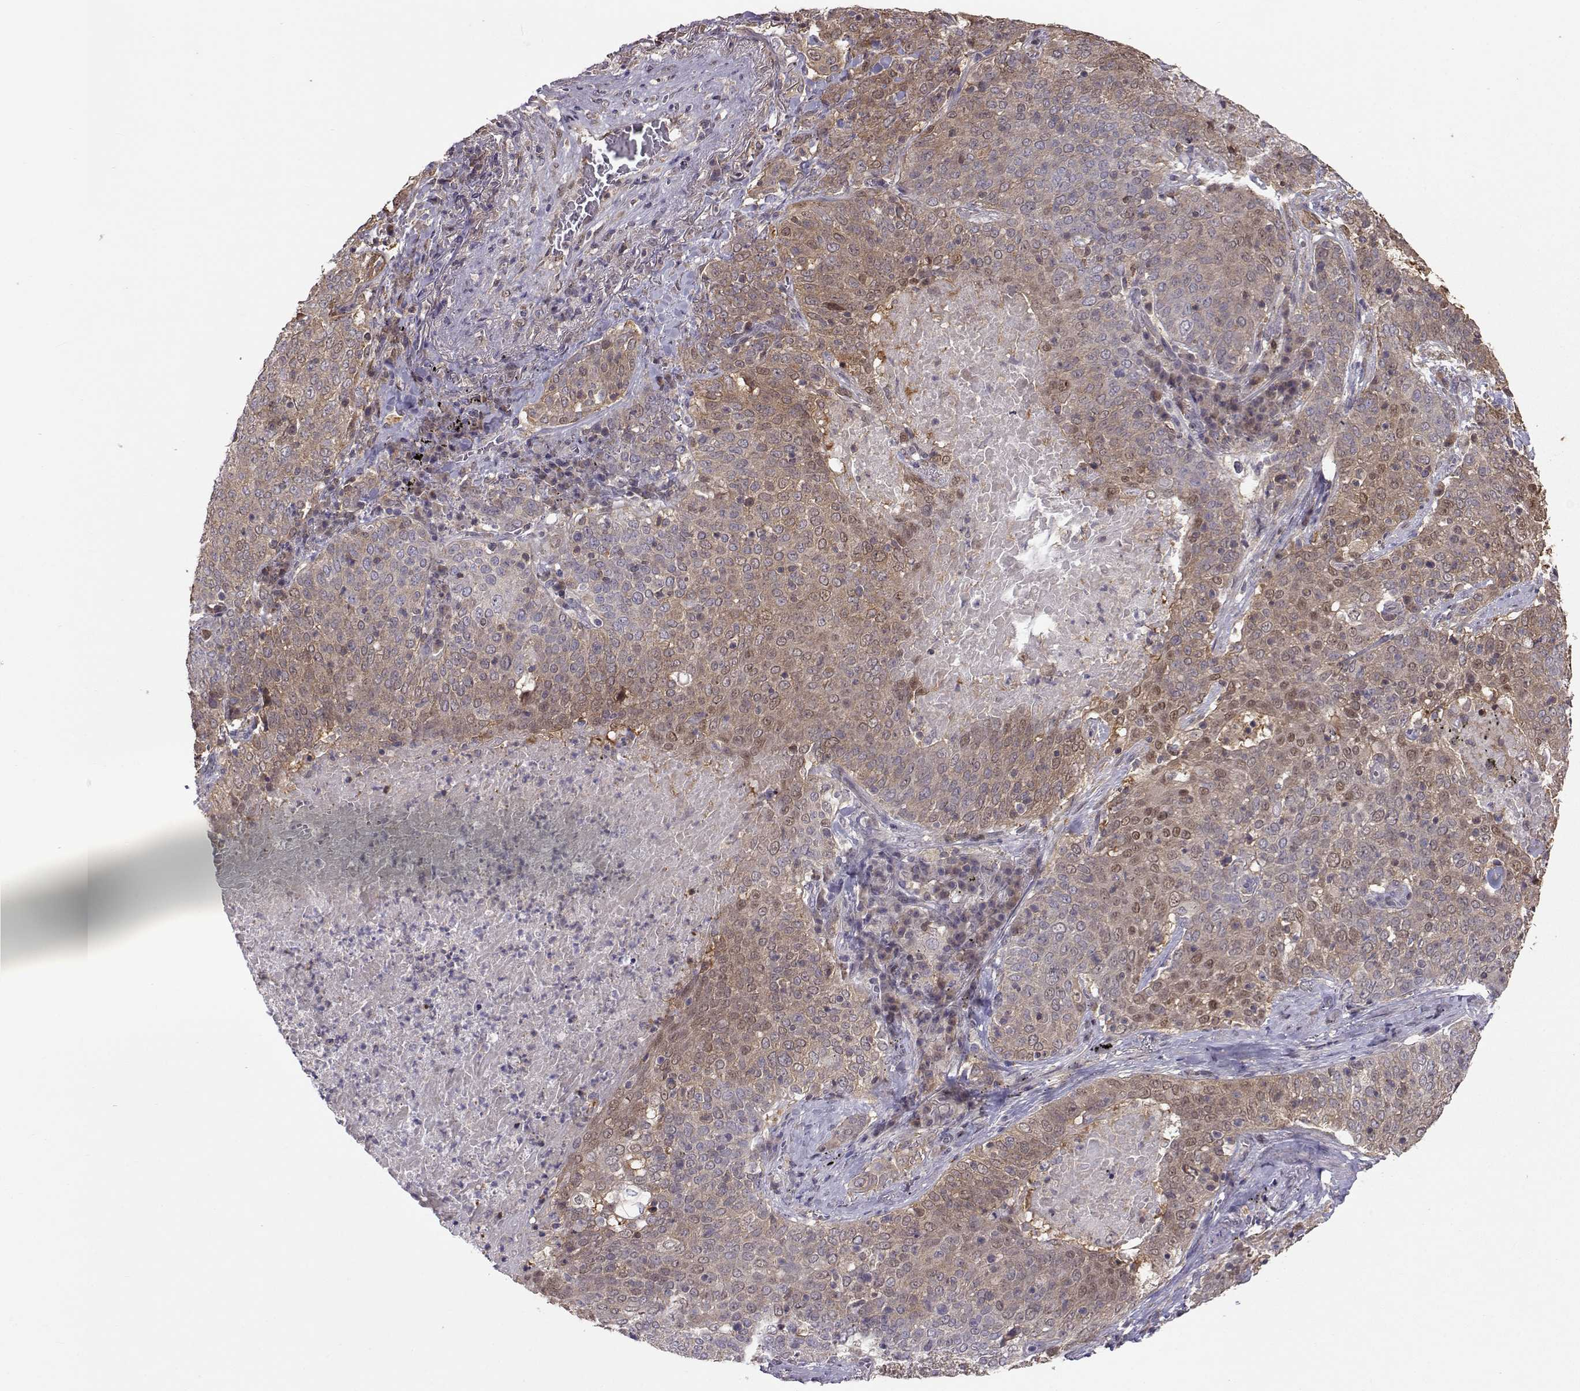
{"staining": {"intensity": "moderate", "quantity": "25%-75%", "location": "cytoplasmic/membranous,nuclear"}, "tissue": "lung cancer", "cell_type": "Tumor cells", "image_type": "cancer", "snomed": [{"axis": "morphology", "description": "Squamous cell carcinoma, NOS"}, {"axis": "topography", "description": "Lung"}], "caption": "This is an image of immunohistochemistry staining of lung cancer (squamous cell carcinoma), which shows moderate expression in the cytoplasmic/membranous and nuclear of tumor cells.", "gene": "NCAM2", "patient": {"sex": "male", "age": 82}}